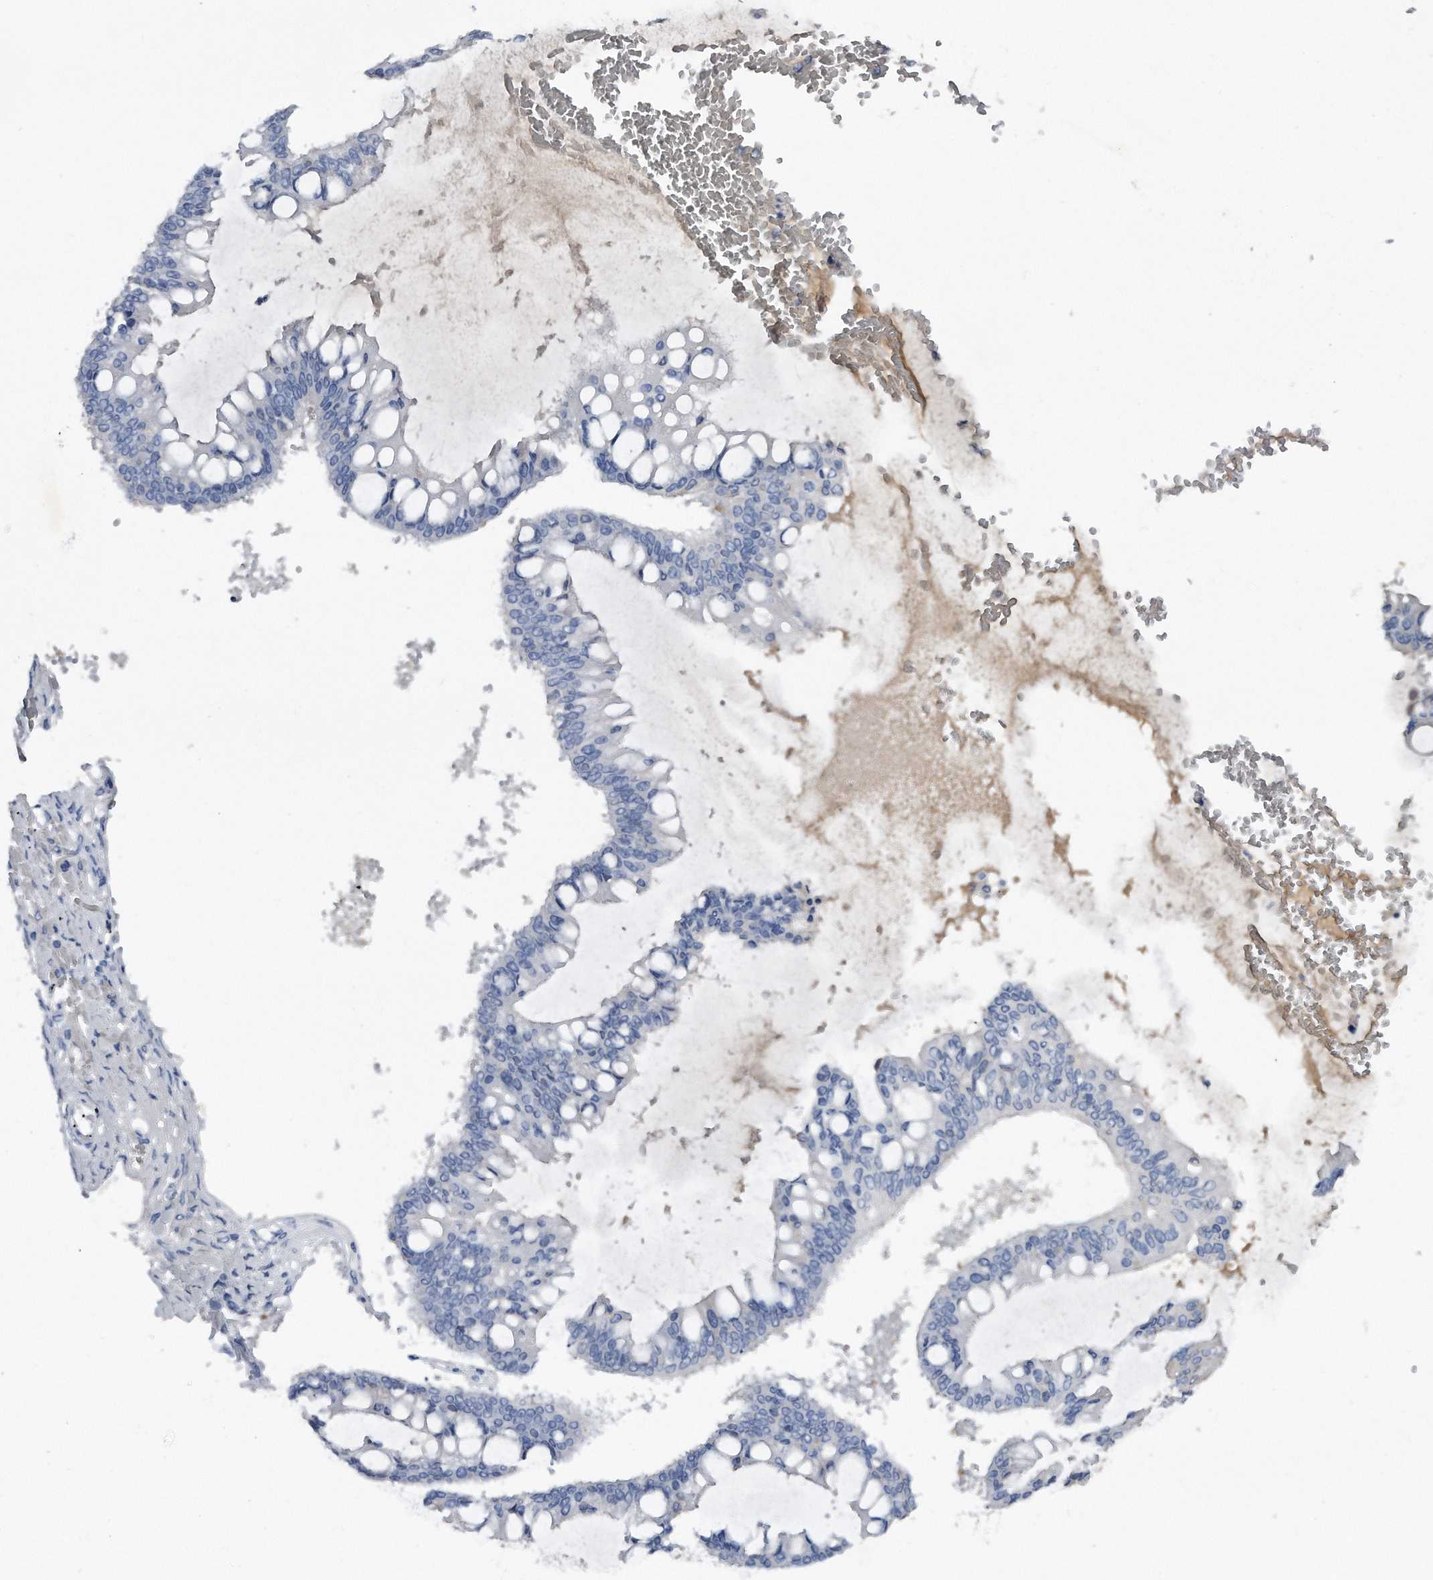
{"staining": {"intensity": "negative", "quantity": "none", "location": "none"}, "tissue": "ovarian cancer", "cell_type": "Tumor cells", "image_type": "cancer", "snomed": [{"axis": "morphology", "description": "Cystadenocarcinoma, mucinous, NOS"}, {"axis": "topography", "description": "Ovary"}], "caption": "Ovarian cancer (mucinous cystadenocarcinoma) stained for a protein using IHC shows no expression tumor cells.", "gene": "ASNS", "patient": {"sex": "female", "age": 73}}